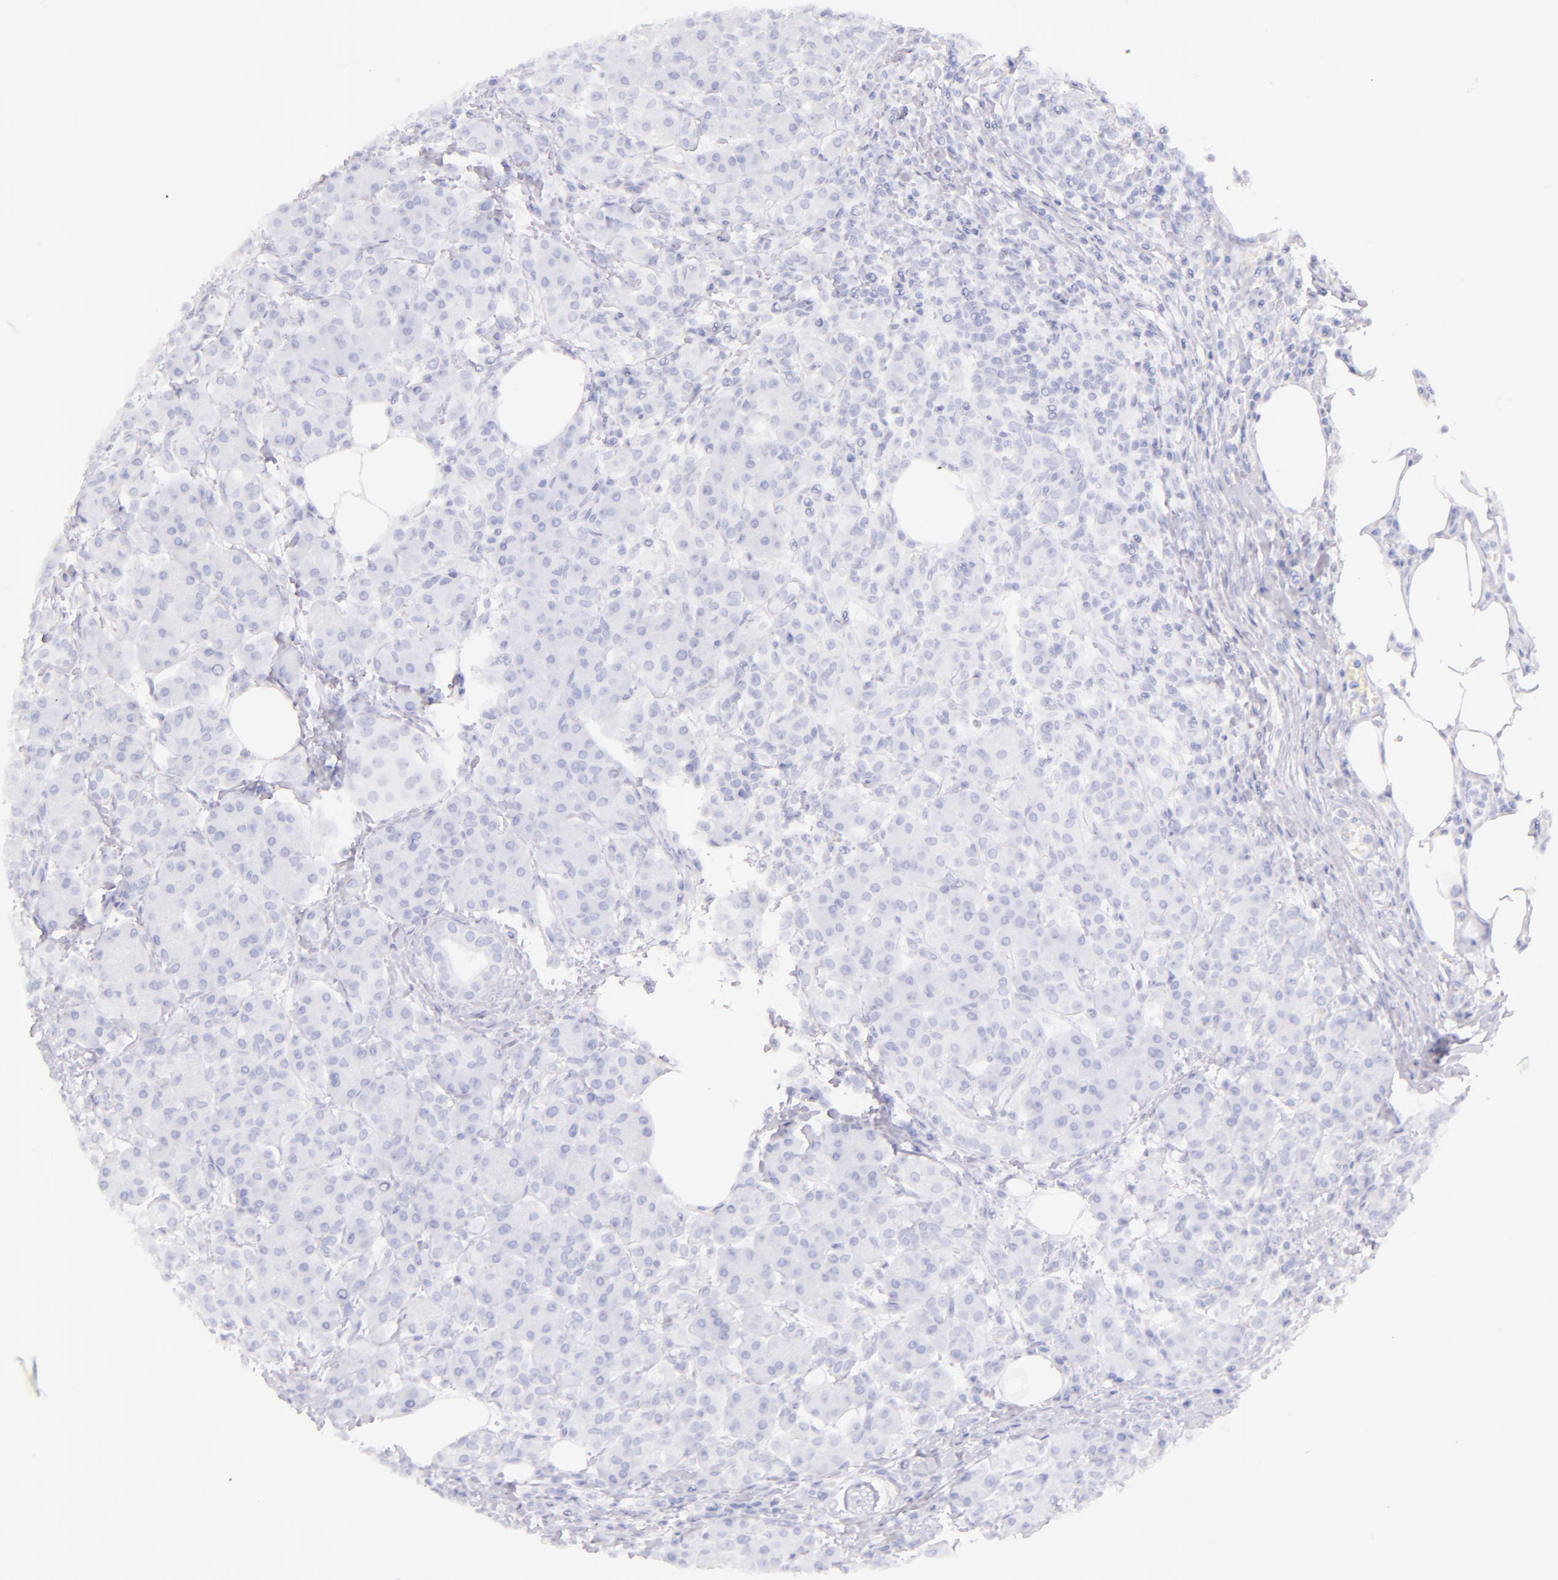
{"staining": {"intensity": "negative", "quantity": "none", "location": "none"}, "tissue": "pancreas", "cell_type": "Exocrine glandular cells", "image_type": "normal", "snomed": [{"axis": "morphology", "description": "Normal tissue, NOS"}, {"axis": "topography", "description": "Pancreas"}], "caption": "DAB (3,3'-diaminobenzidine) immunohistochemical staining of normal human pancreas reveals no significant positivity in exocrine glandular cells.", "gene": "CD44", "patient": {"sex": "female", "age": 73}}